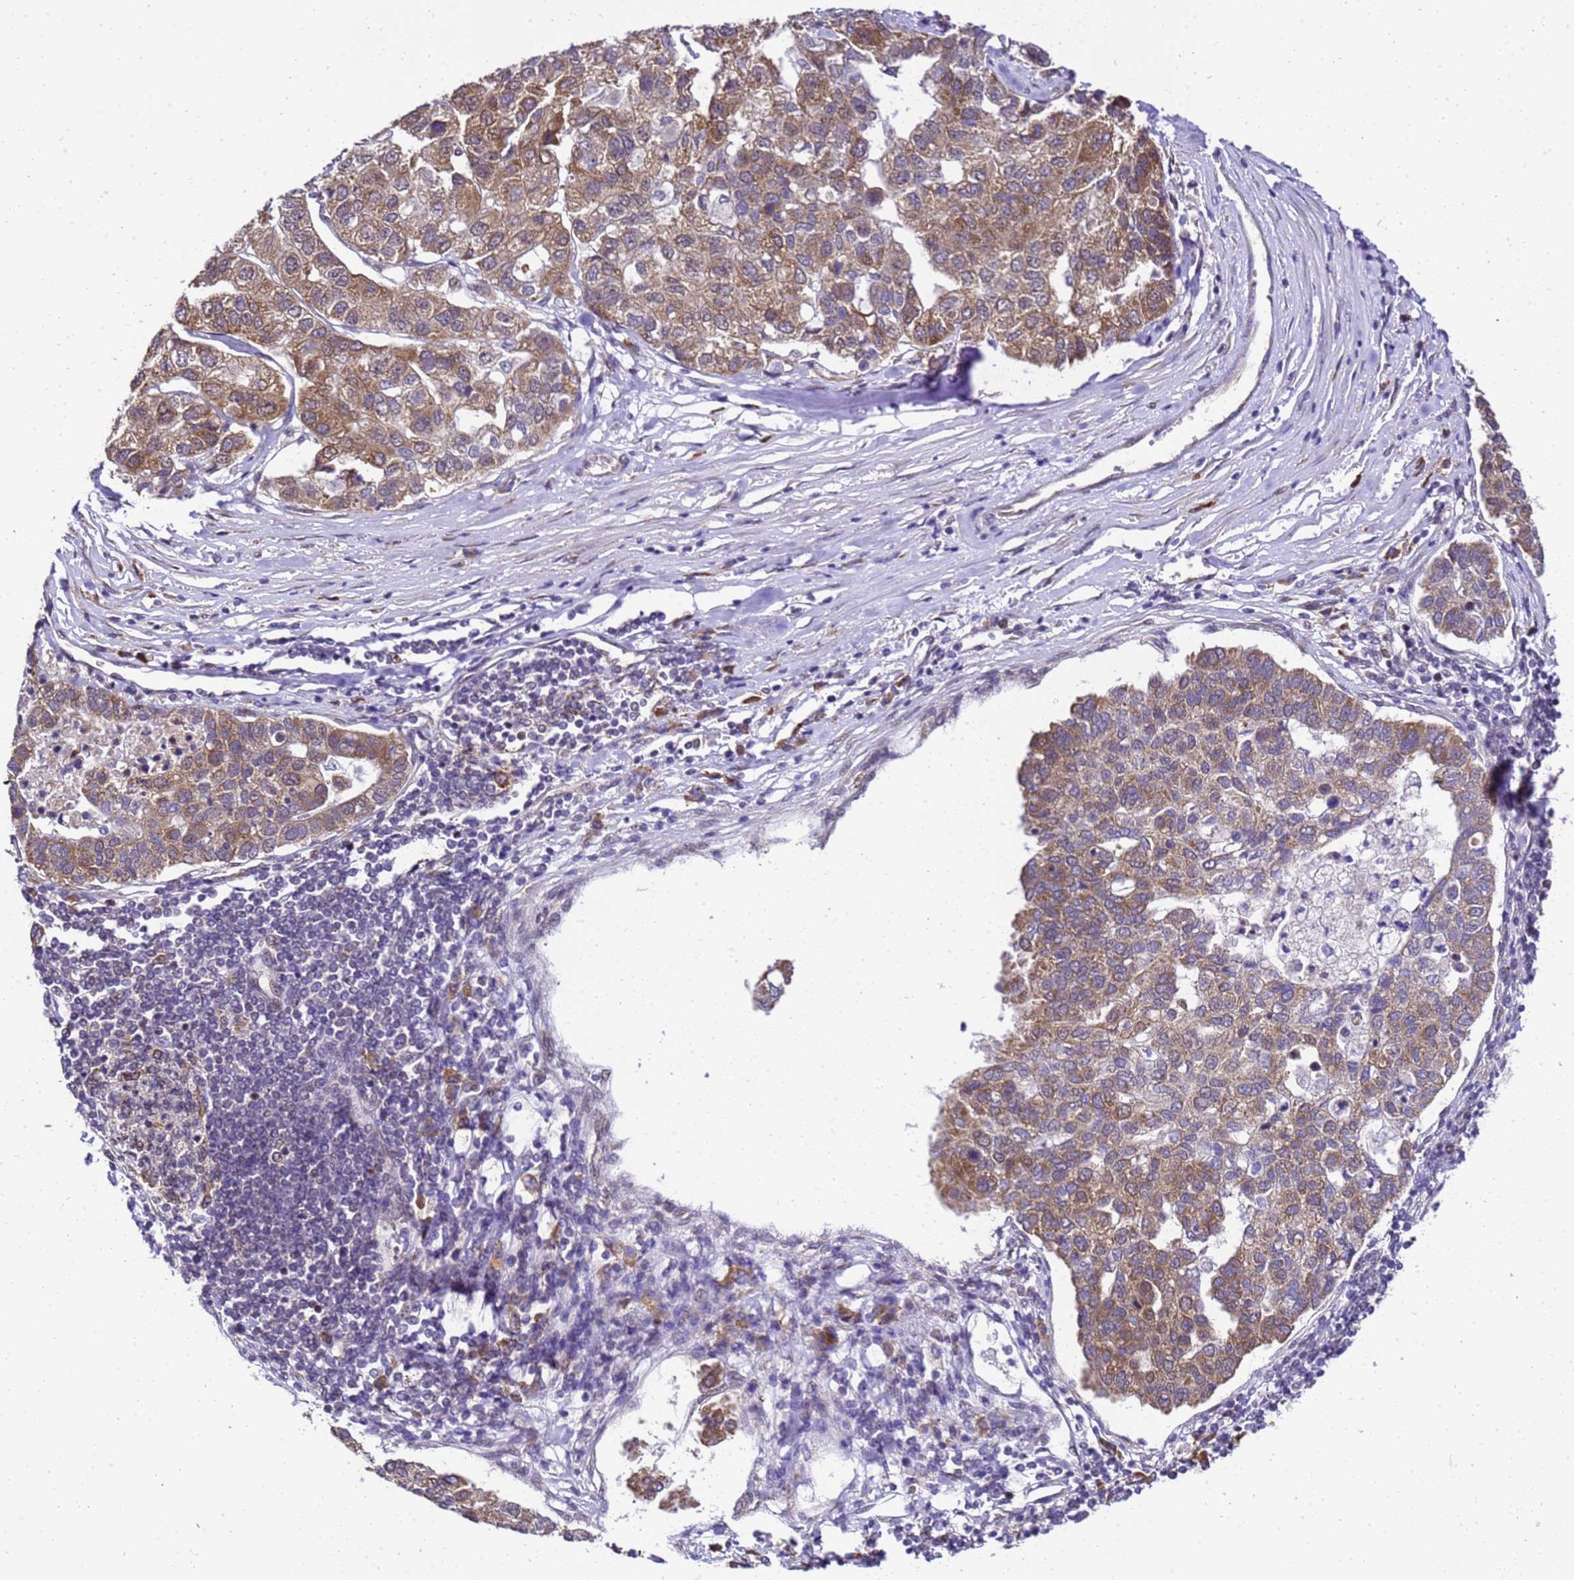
{"staining": {"intensity": "moderate", "quantity": ">75%", "location": "cytoplasmic/membranous"}, "tissue": "pancreatic cancer", "cell_type": "Tumor cells", "image_type": "cancer", "snomed": [{"axis": "morphology", "description": "Adenocarcinoma, NOS"}, {"axis": "topography", "description": "Pancreas"}], "caption": "An image of pancreatic cancer stained for a protein shows moderate cytoplasmic/membranous brown staining in tumor cells.", "gene": "SMN1", "patient": {"sex": "female", "age": 61}}